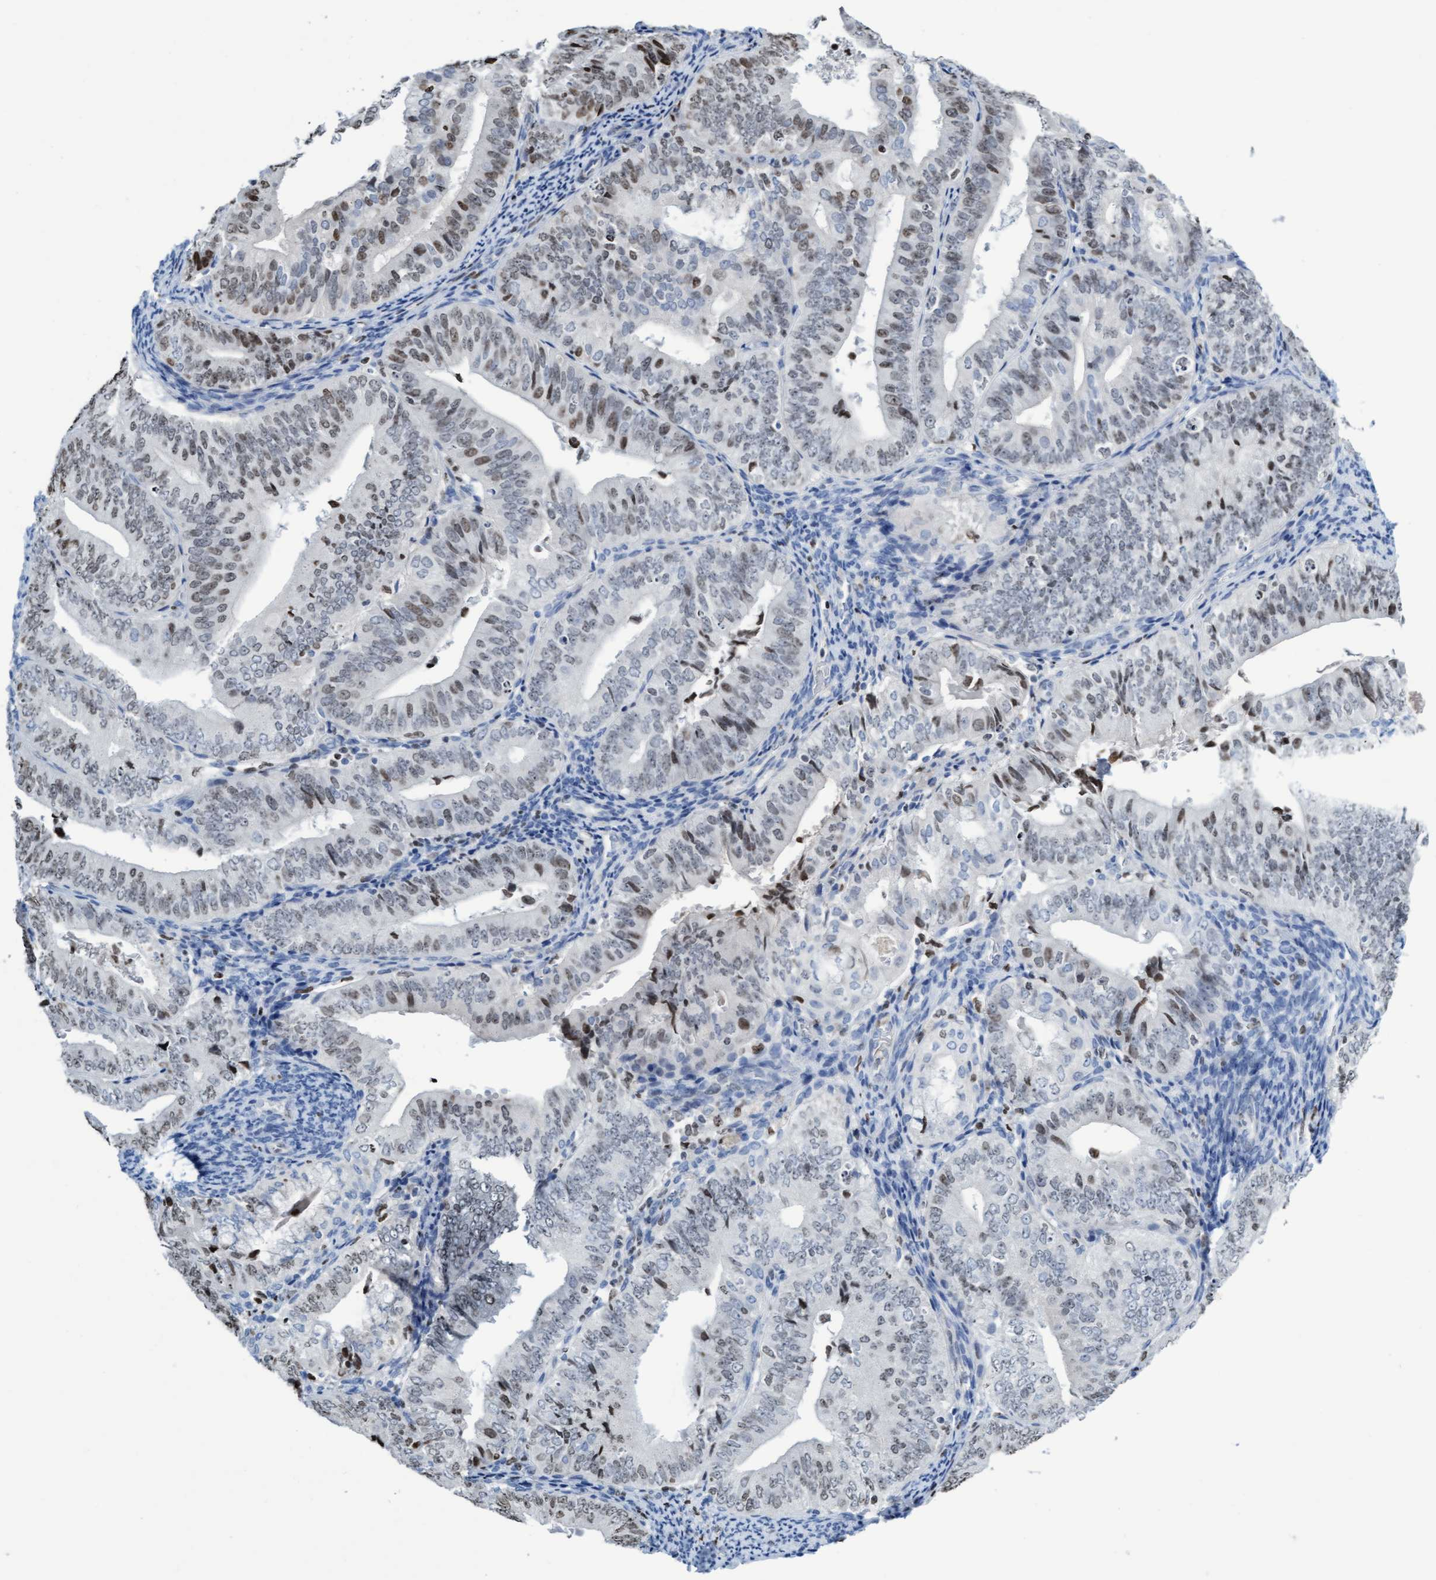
{"staining": {"intensity": "moderate", "quantity": "25%-75%", "location": "nuclear"}, "tissue": "endometrial cancer", "cell_type": "Tumor cells", "image_type": "cancer", "snomed": [{"axis": "morphology", "description": "Adenocarcinoma, NOS"}, {"axis": "topography", "description": "Endometrium"}], "caption": "There is medium levels of moderate nuclear expression in tumor cells of endometrial cancer (adenocarcinoma), as demonstrated by immunohistochemical staining (brown color).", "gene": "CBX2", "patient": {"sex": "female", "age": 63}}